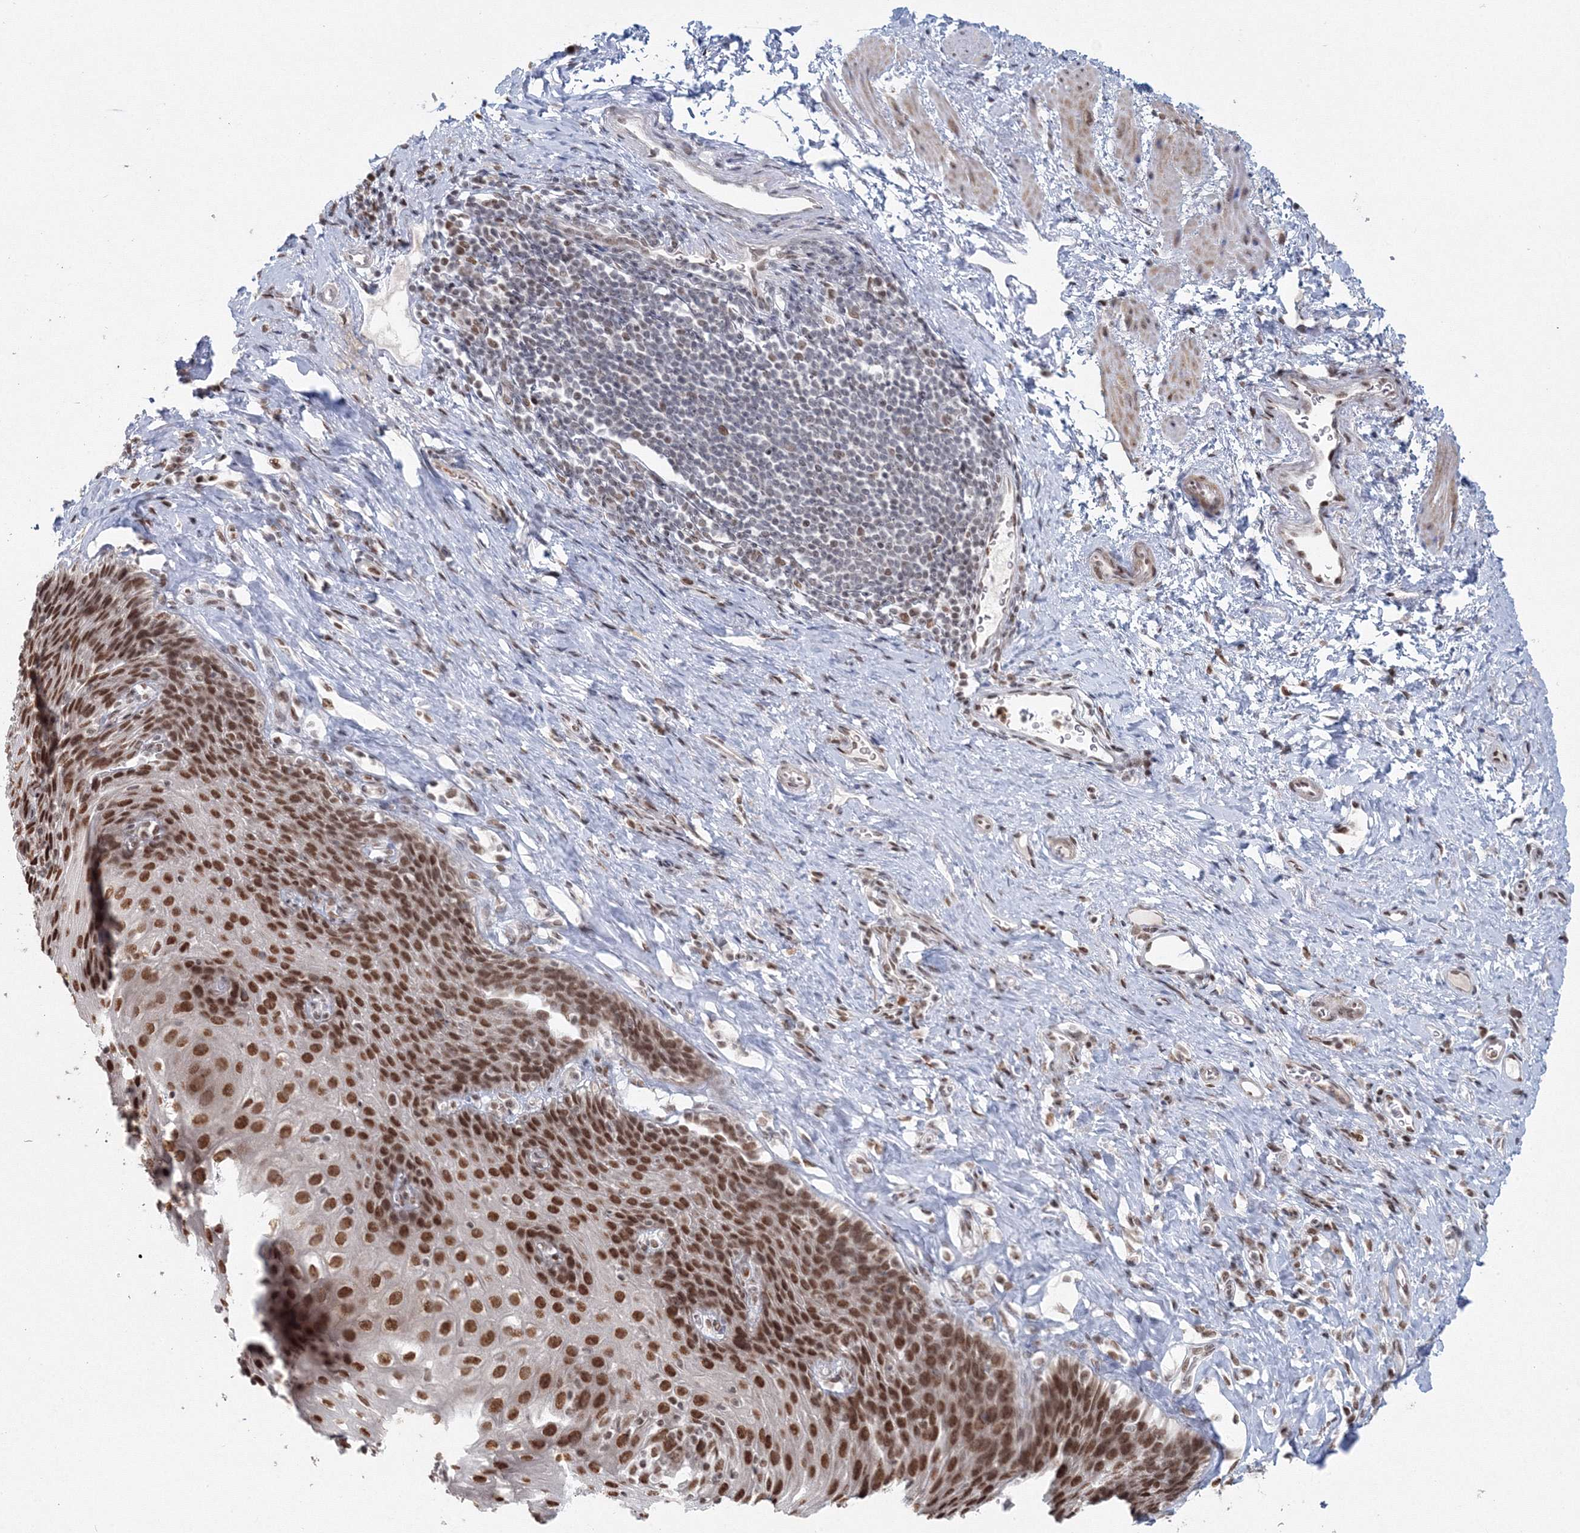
{"staining": {"intensity": "strong", "quantity": ">75%", "location": "nuclear"}, "tissue": "esophagus", "cell_type": "Squamous epithelial cells", "image_type": "normal", "snomed": [{"axis": "morphology", "description": "Normal tissue, NOS"}, {"axis": "topography", "description": "Esophagus"}], "caption": "Immunohistochemistry (IHC) of benign human esophagus demonstrates high levels of strong nuclear positivity in about >75% of squamous epithelial cells.", "gene": "C3orf33", "patient": {"sex": "female", "age": 61}}